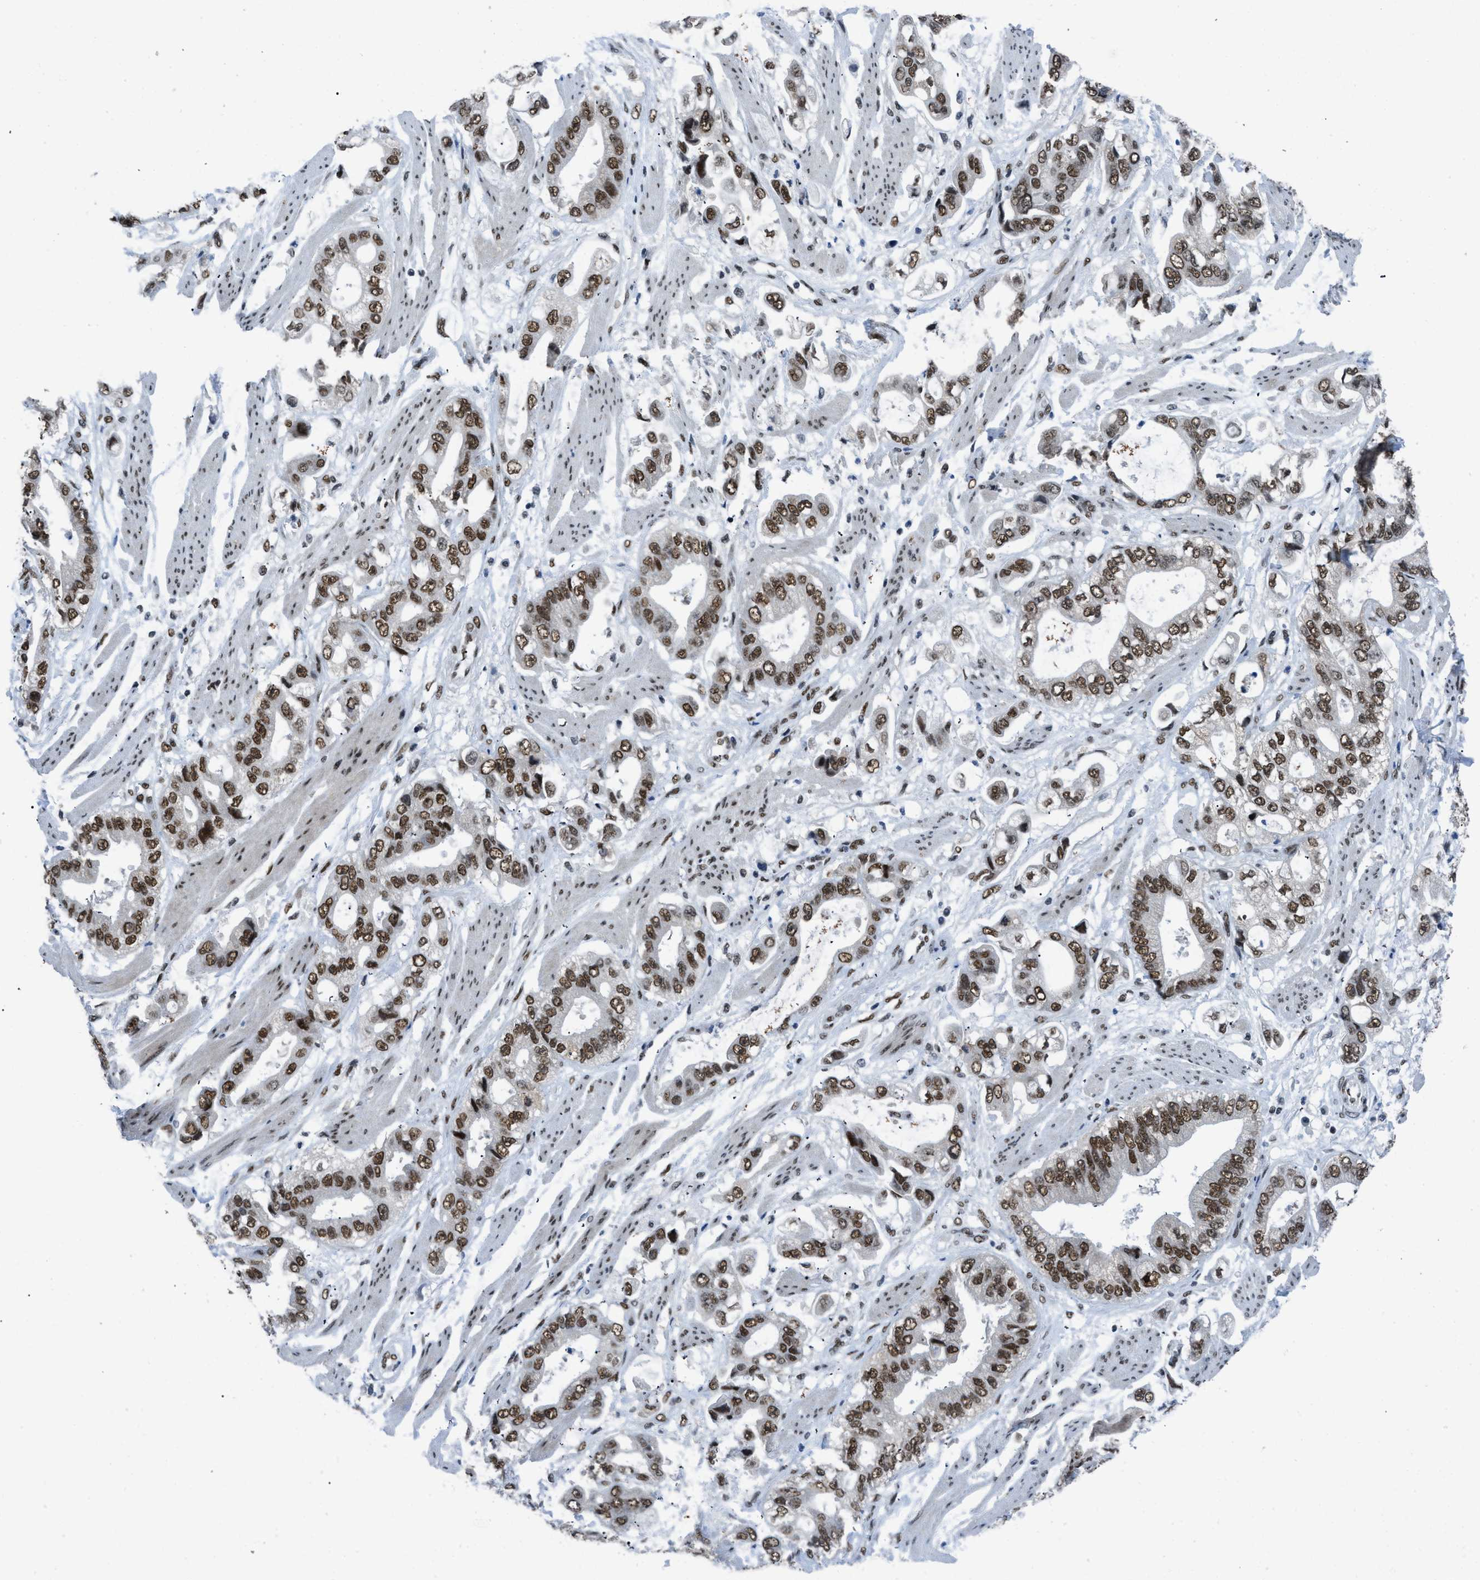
{"staining": {"intensity": "strong", "quantity": ">75%", "location": "nuclear"}, "tissue": "stomach cancer", "cell_type": "Tumor cells", "image_type": "cancer", "snomed": [{"axis": "morphology", "description": "Normal tissue, NOS"}, {"axis": "morphology", "description": "Adenocarcinoma, NOS"}, {"axis": "topography", "description": "Stomach"}], "caption": "A micrograph of stomach cancer (adenocarcinoma) stained for a protein demonstrates strong nuclear brown staining in tumor cells.", "gene": "GATAD2B", "patient": {"sex": "male", "age": 62}}